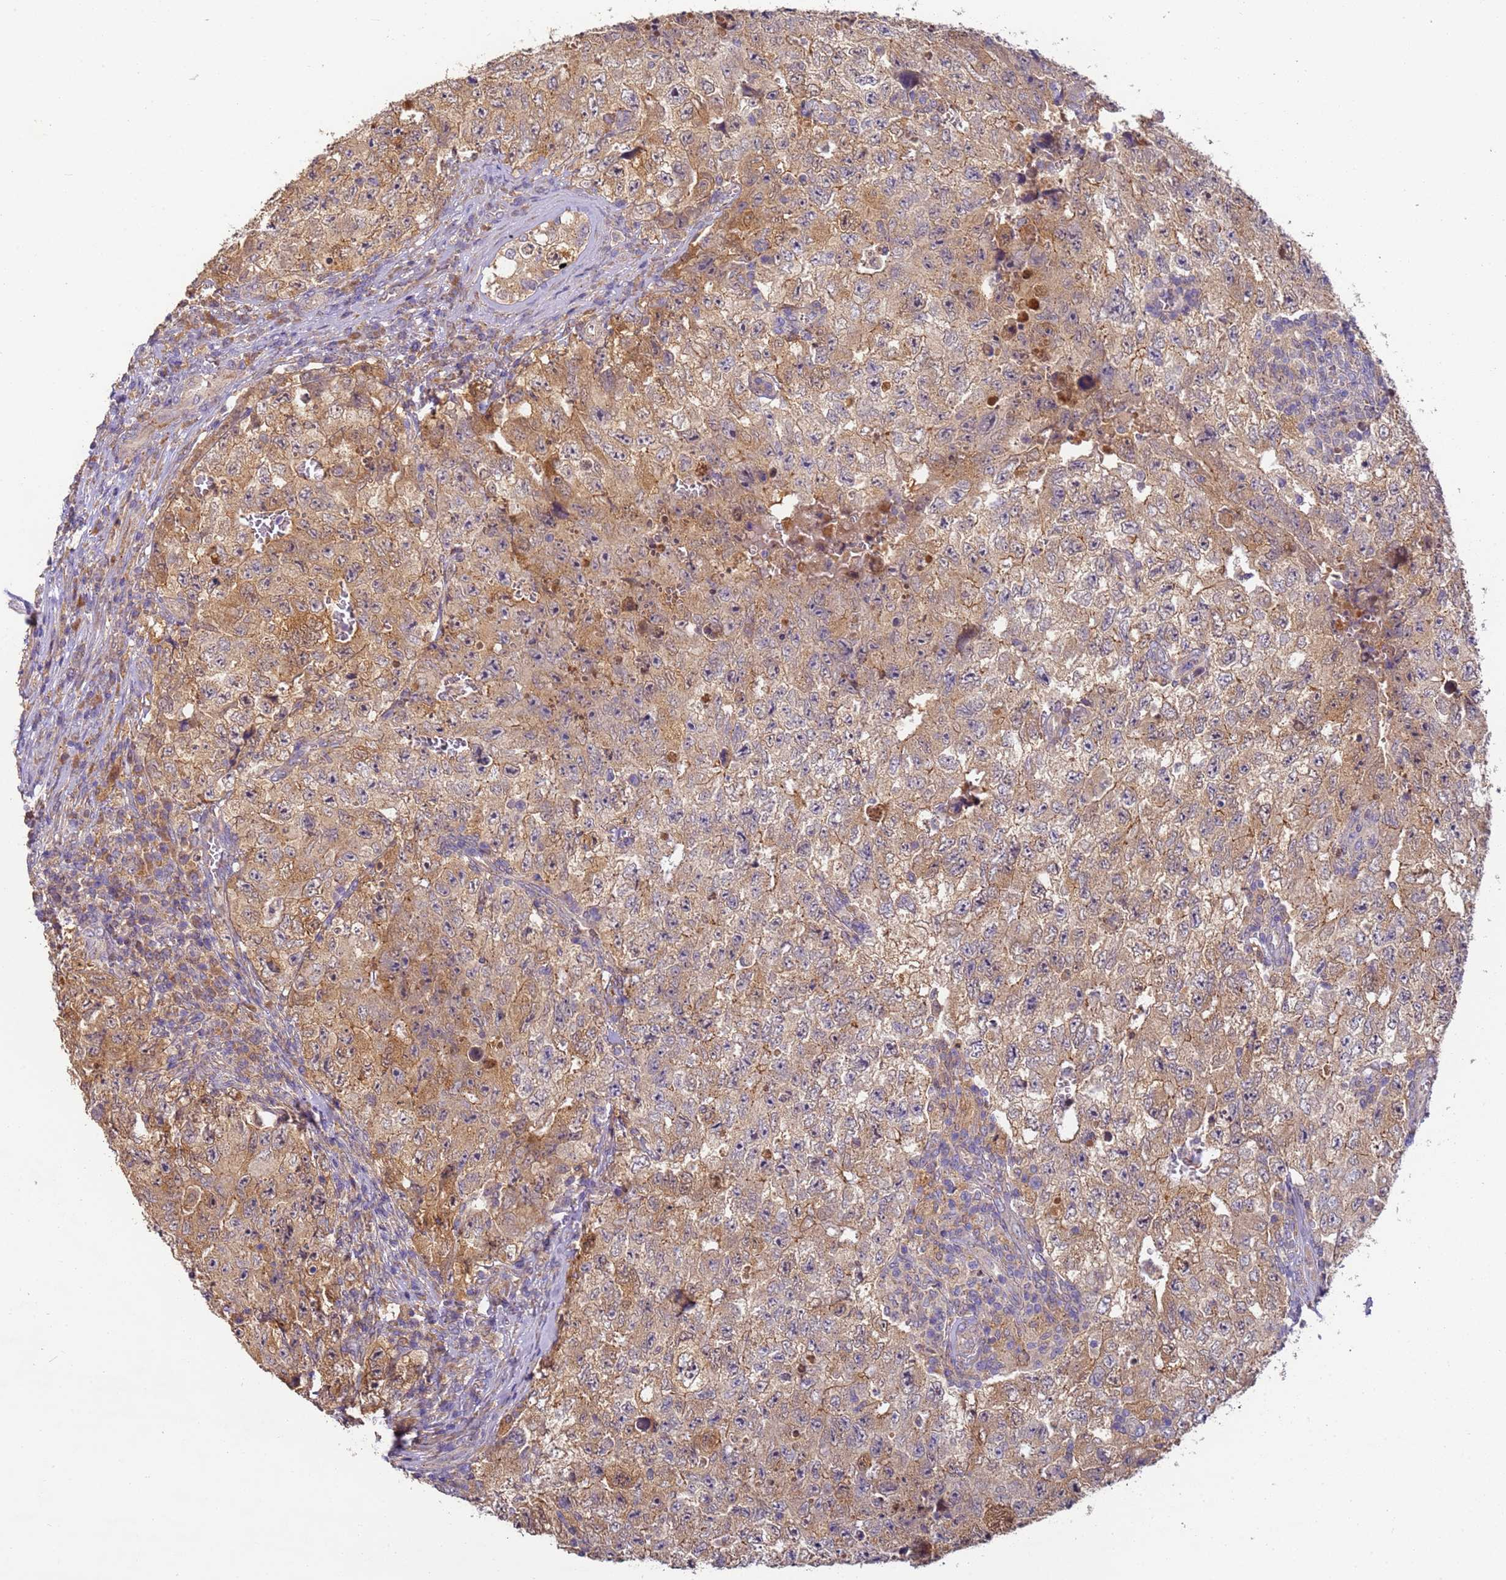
{"staining": {"intensity": "moderate", "quantity": ">75%", "location": "cytoplasmic/membranous"}, "tissue": "testis cancer", "cell_type": "Tumor cells", "image_type": "cancer", "snomed": [{"axis": "morphology", "description": "Carcinoma, Embryonal, NOS"}, {"axis": "topography", "description": "Testis"}], "caption": "Protein positivity by immunohistochemistry (IHC) demonstrates moderate cytoplasmic/membranous expression in approximately >75% of tumor cells in testis embryonal carcinoma.", "gene": "TIGAR", "patient": {"sex": "male", "age": 17}}